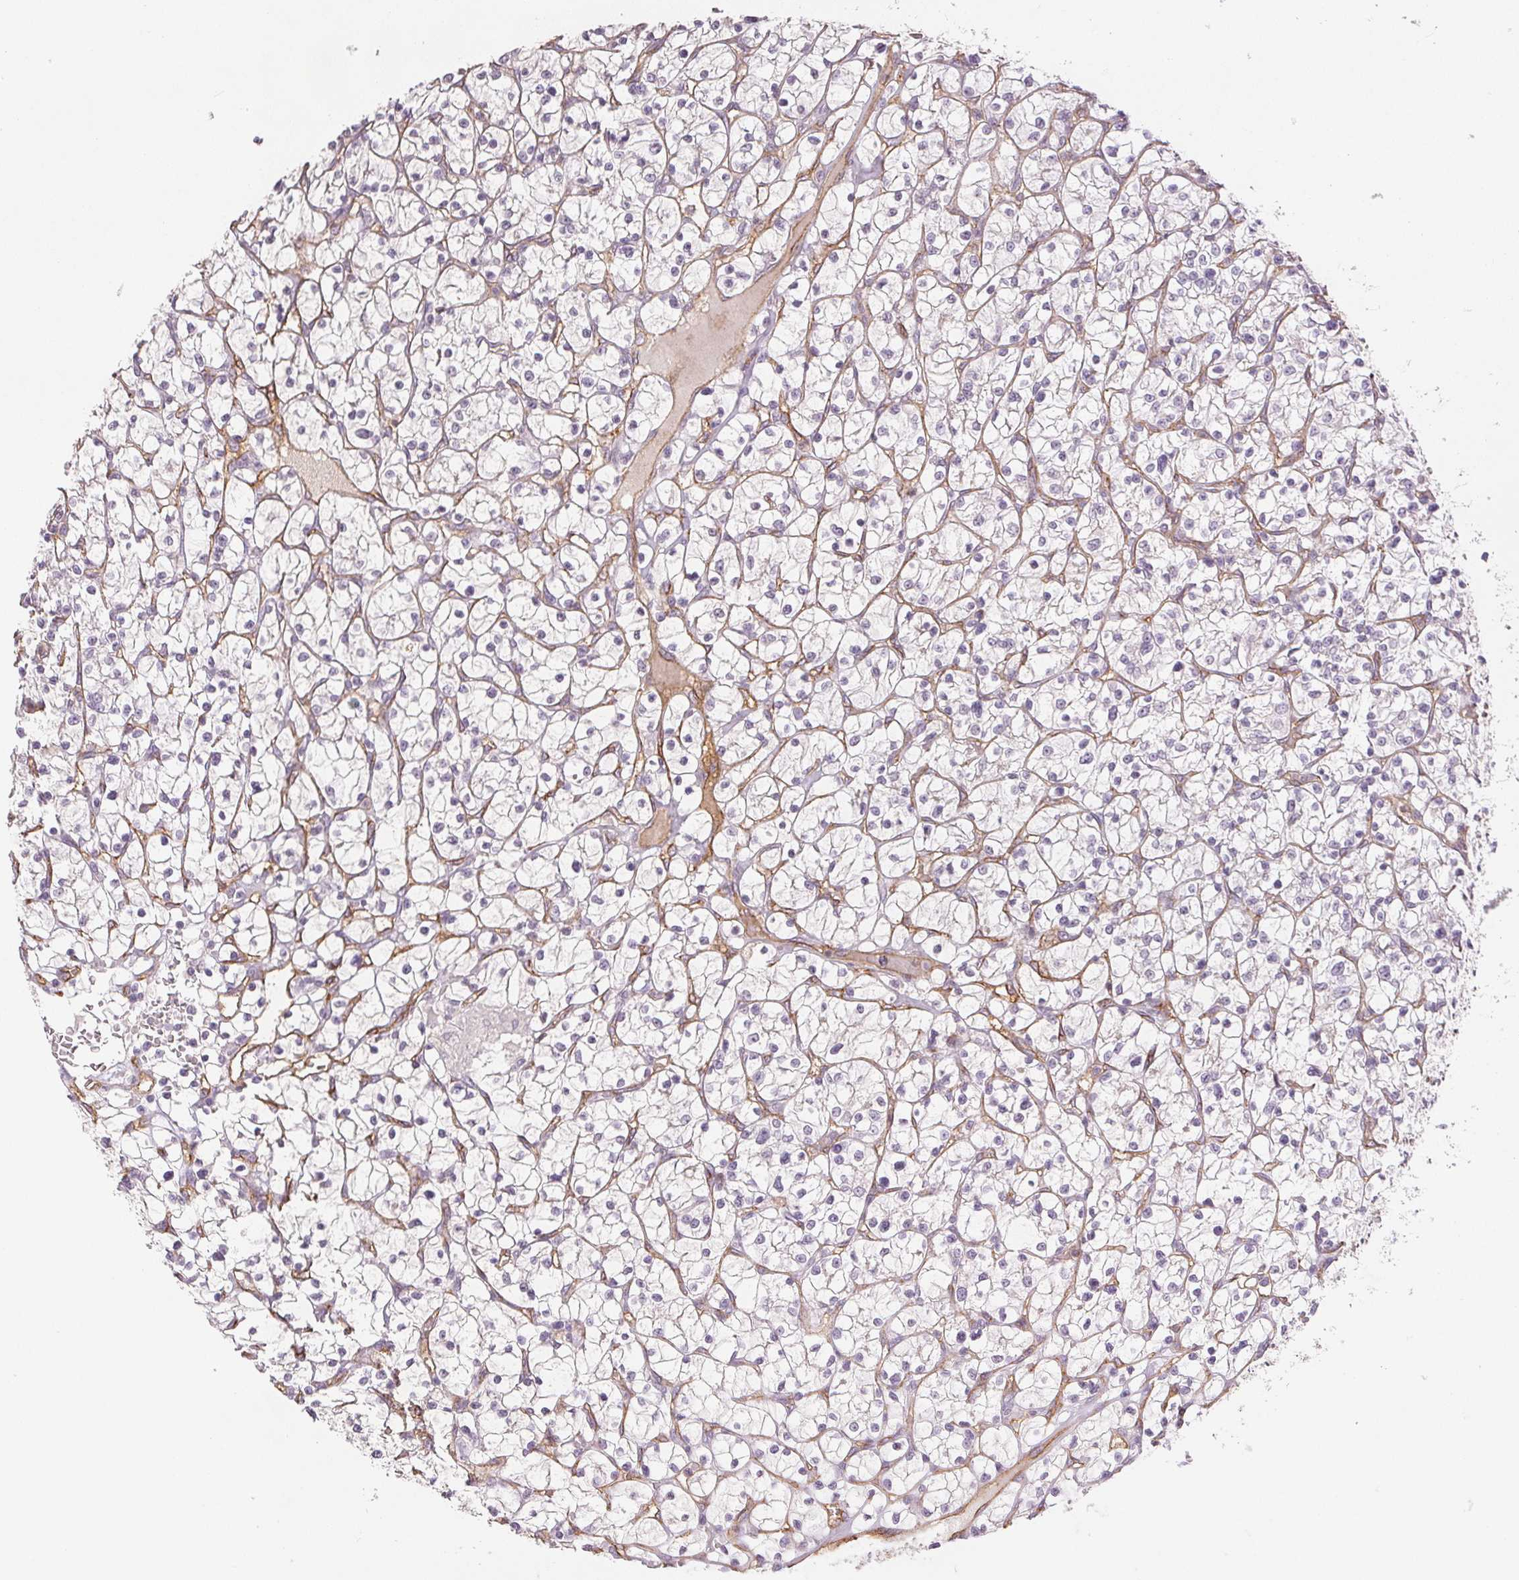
{"staining": {"intensity": "negative", "quantity": "none", "location": "none"}, "tissue": "renal cancer", "cell_type": "Tumor cells", "image_type": "cancer", "snomed": [{"axis": "morphology", "description": "Adenocarcinoma, NOS"}, {"axis": "topography", "description": "Kidney"}], "caption": "The immunohistochemistry histopathology image has no significant positivity in tumor cells of adenocarcinoma (renal) tissue. (IHC, brightfield microscopy, high magnification).", "gene": "PODXL", "patient": {"sex": "female", "age": 64}}